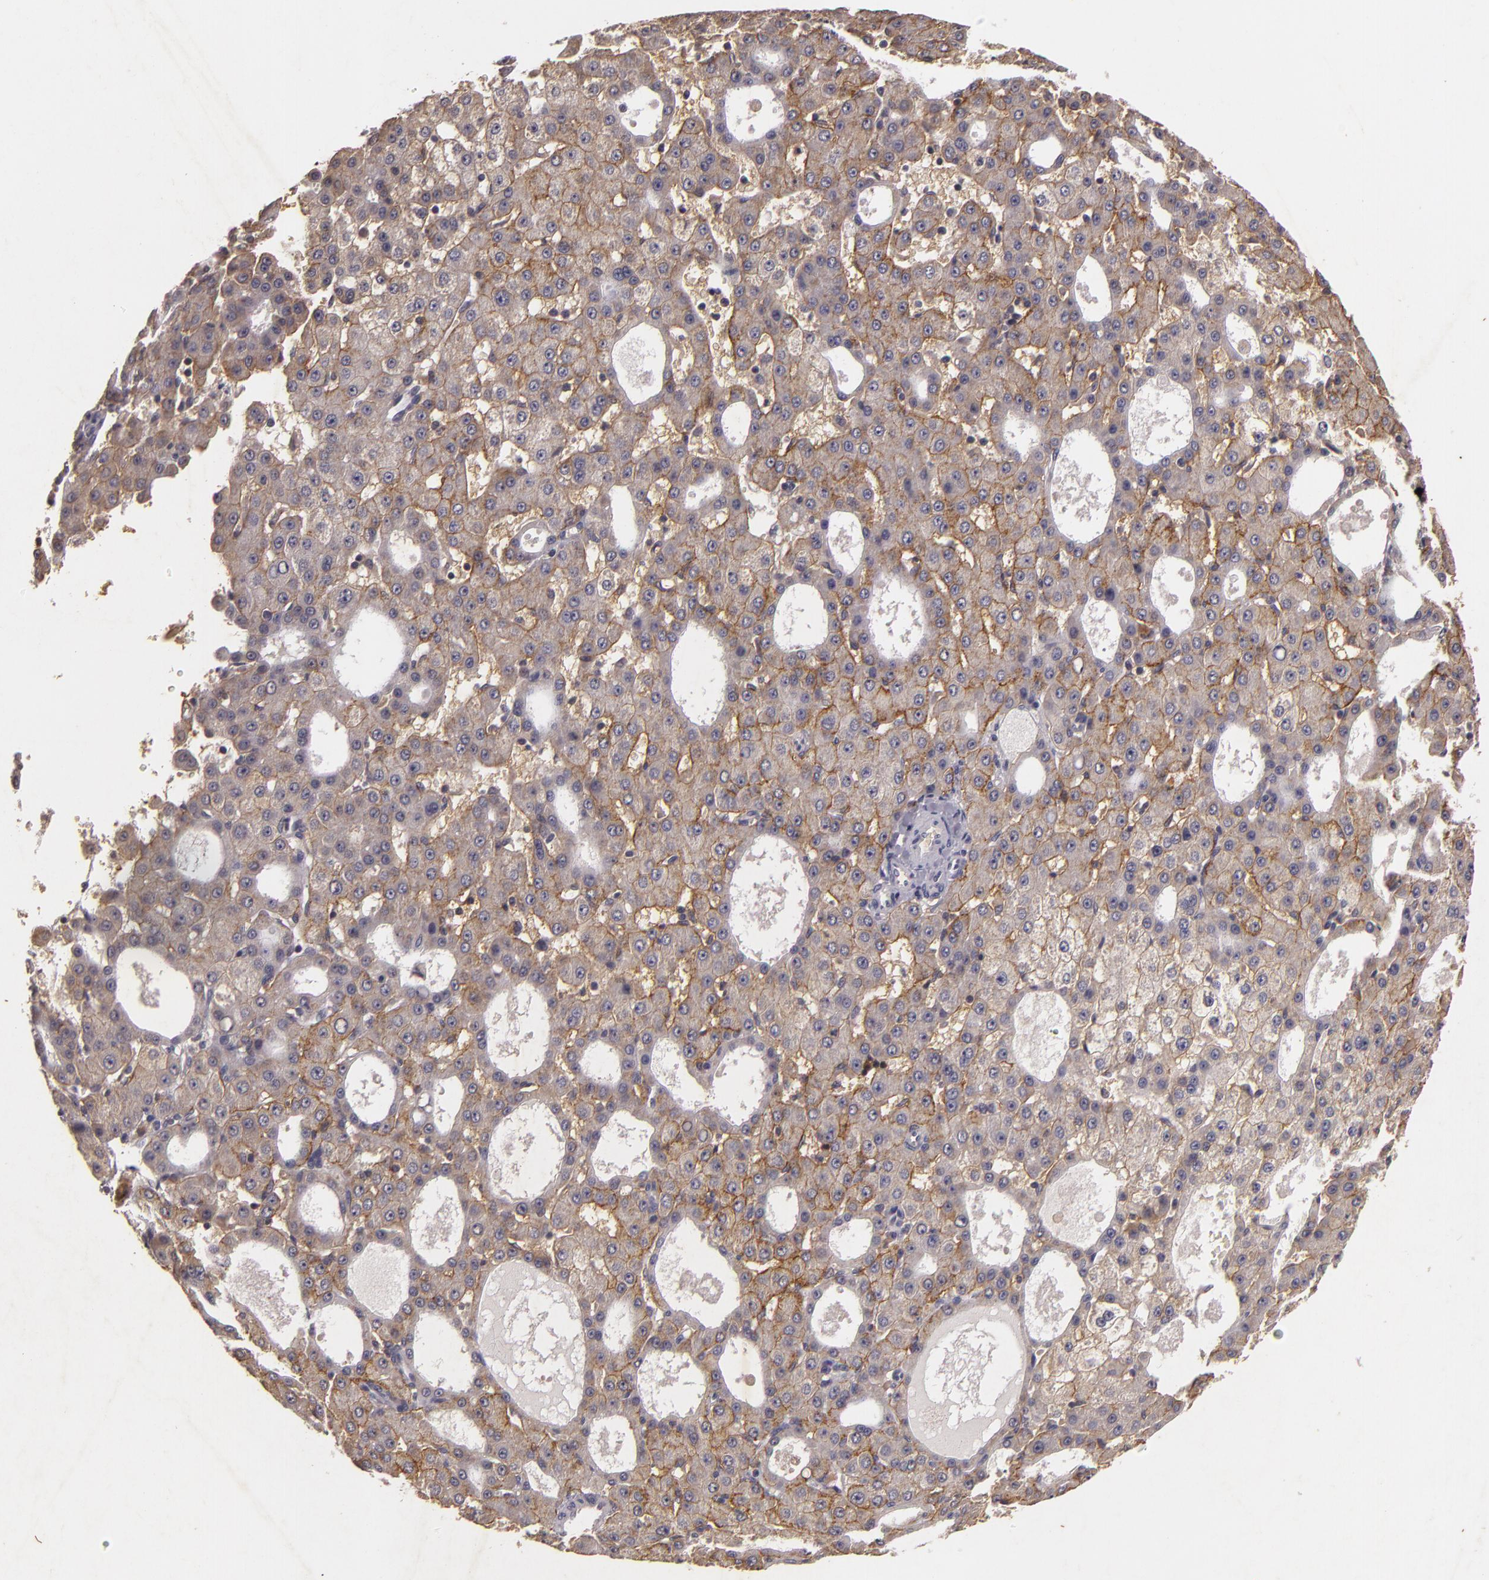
{"staining": {"intensity": "weak", "quantity": "25%-75%", "location": "cytoplasmic/membranous"}, "tissue": "liver cancer", "cell_type": "Tumor cells", "image_type": "cancer", "snomed": [{"axis": "morphology", "description": "Carcinoma, Hepatocellular, NOS"}, {"axis": "topography", "description": "Liver"}], "caption": "A histopathology image showing weak cytoplasmic/membranous positivity in about 25%-75% of tumor cells in liver cancer (hepatocellular carcinoma), as visualized by brown immunohistochemical staining.", "gene": "TFF1", "patient": {"sex": "male", "age": 47}}